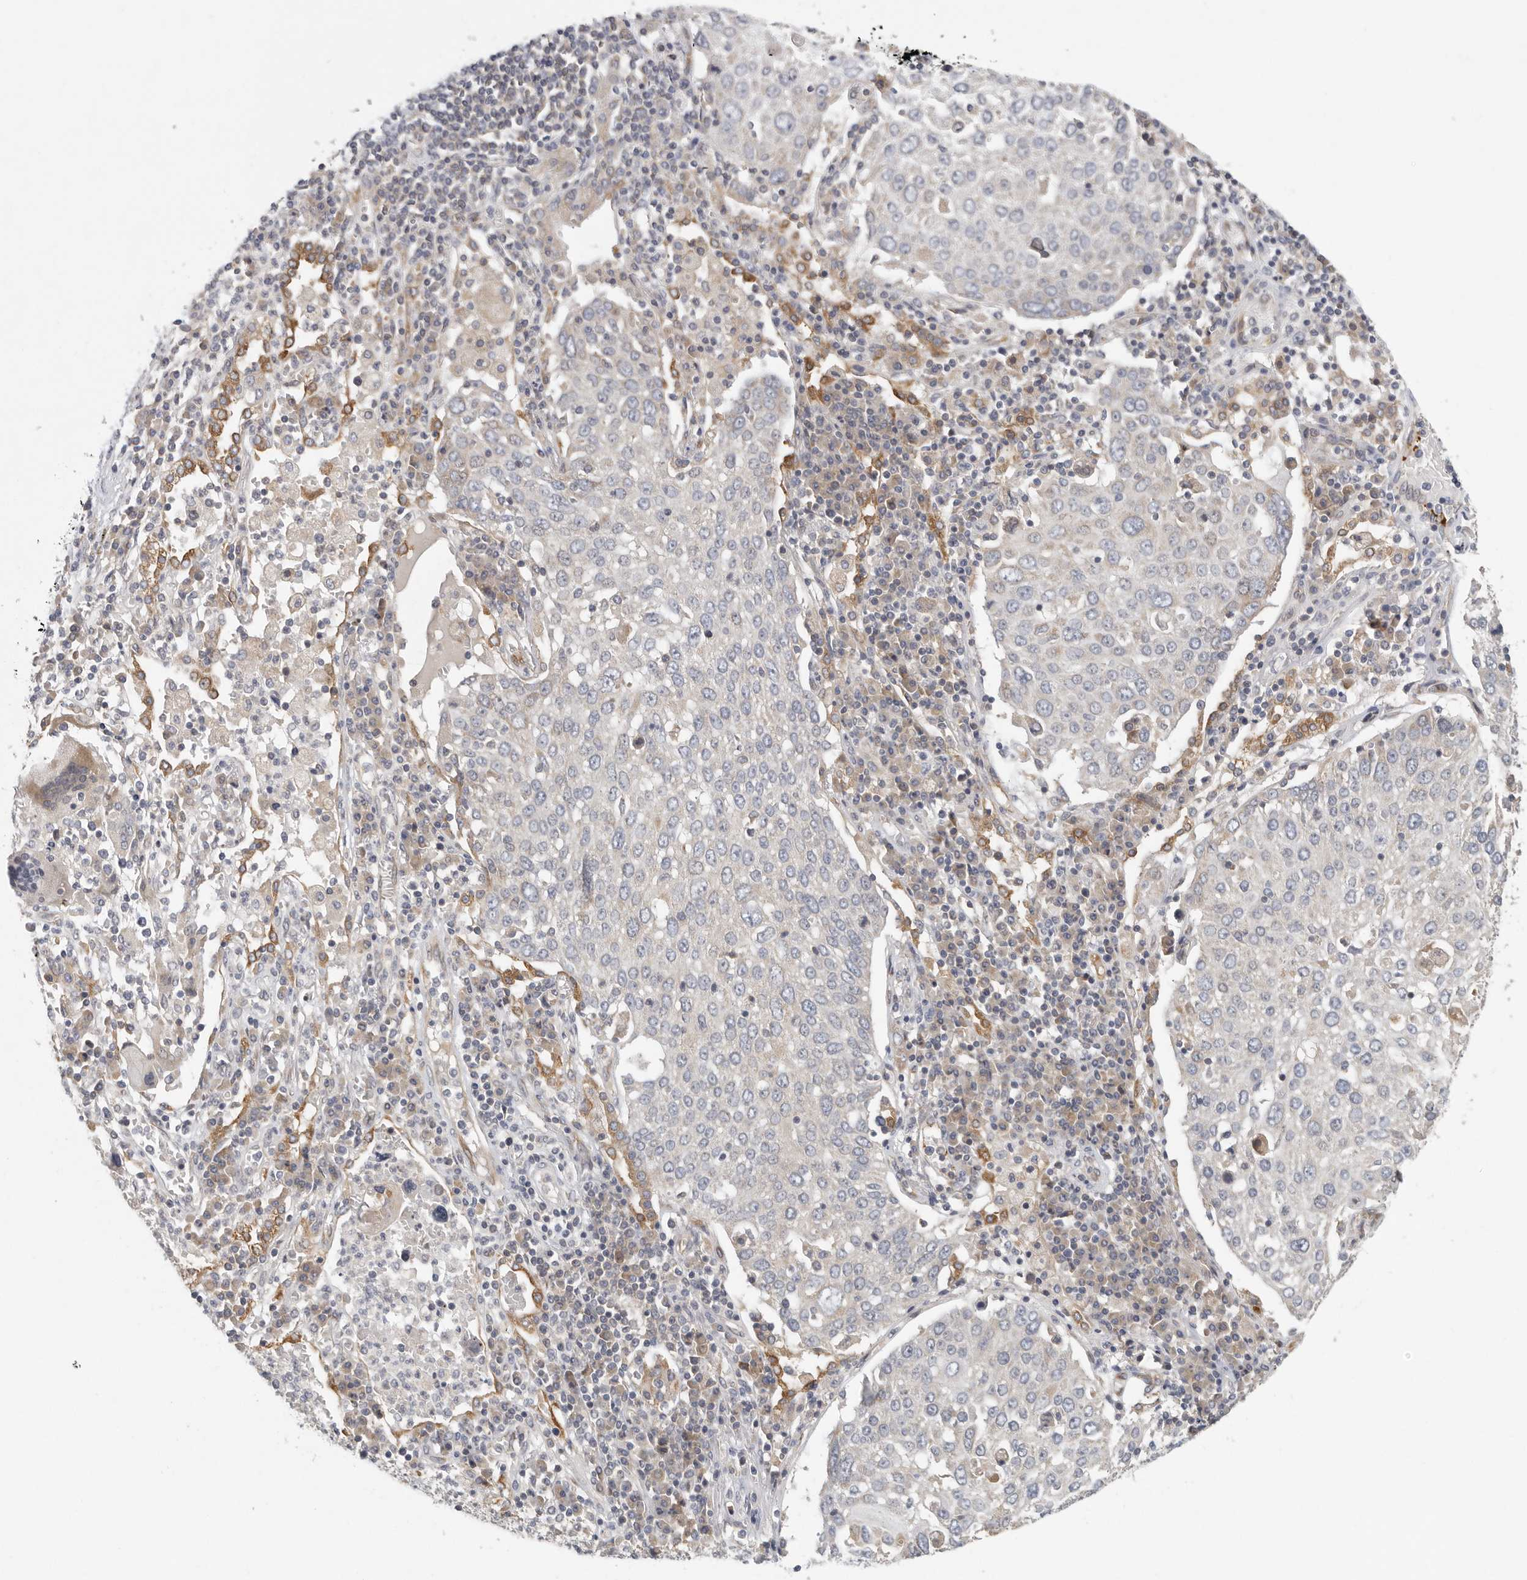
{"staining": {"intensity": "negative", "quantity": "none", "location": "none"}, "tissue": "lung cancer", "cell_type": "Tumor cells", "image_type": "cancer", "snomed": [{"axis": "morphology", "description": "Squamous cell carcinoma, NOS"}, {"axis": "topography", "description": "Lung"}], "caption": "Image shows no significant protein positivity in tumor cells of lung cancer (squamous cell carcinoma).", "gene": "BCAP29", "patient": {"sex": "male", "age": 65}}